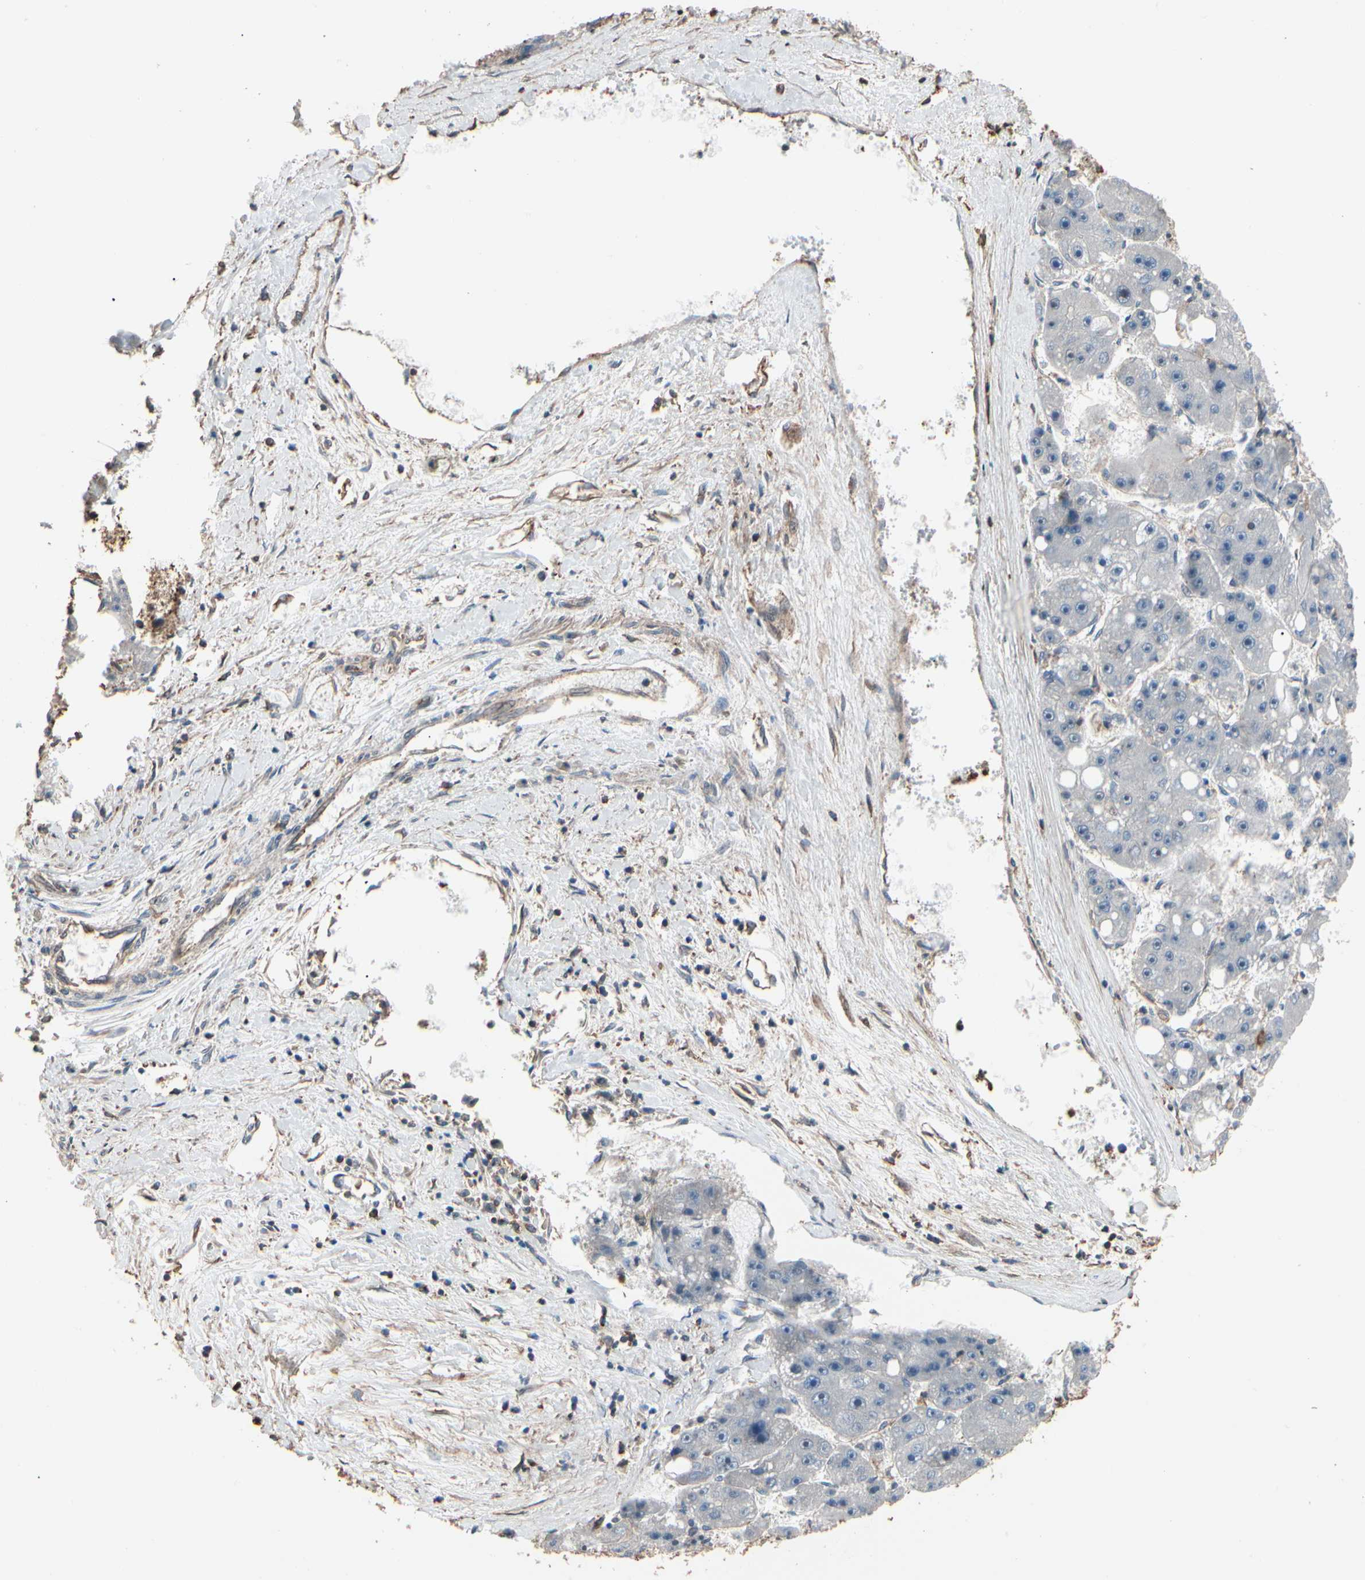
{"staining": {"intensity": "negative", "quantity": "none", "location": "none"}, "tissue": "liver cancer", "cell_type": "Tumor cells", "image_type": "cancer", "snomed": [{"axis": "morphology", "description": "Carcinoma, Hepatocellular, NOS"}, {"axis": "topography", "description": "Liver"}], "caption": "Immunohistochemistry (IHC) photomicrograph of neoplastic tissue: human liver cancer (hepatocellular carcinoma) stained with DAB (3,3'-diaminobenzidine) shows no significant protein staining in tumor cells.", "gene": "MAPK13", "patient": {"sex": "female", "age": 61}}